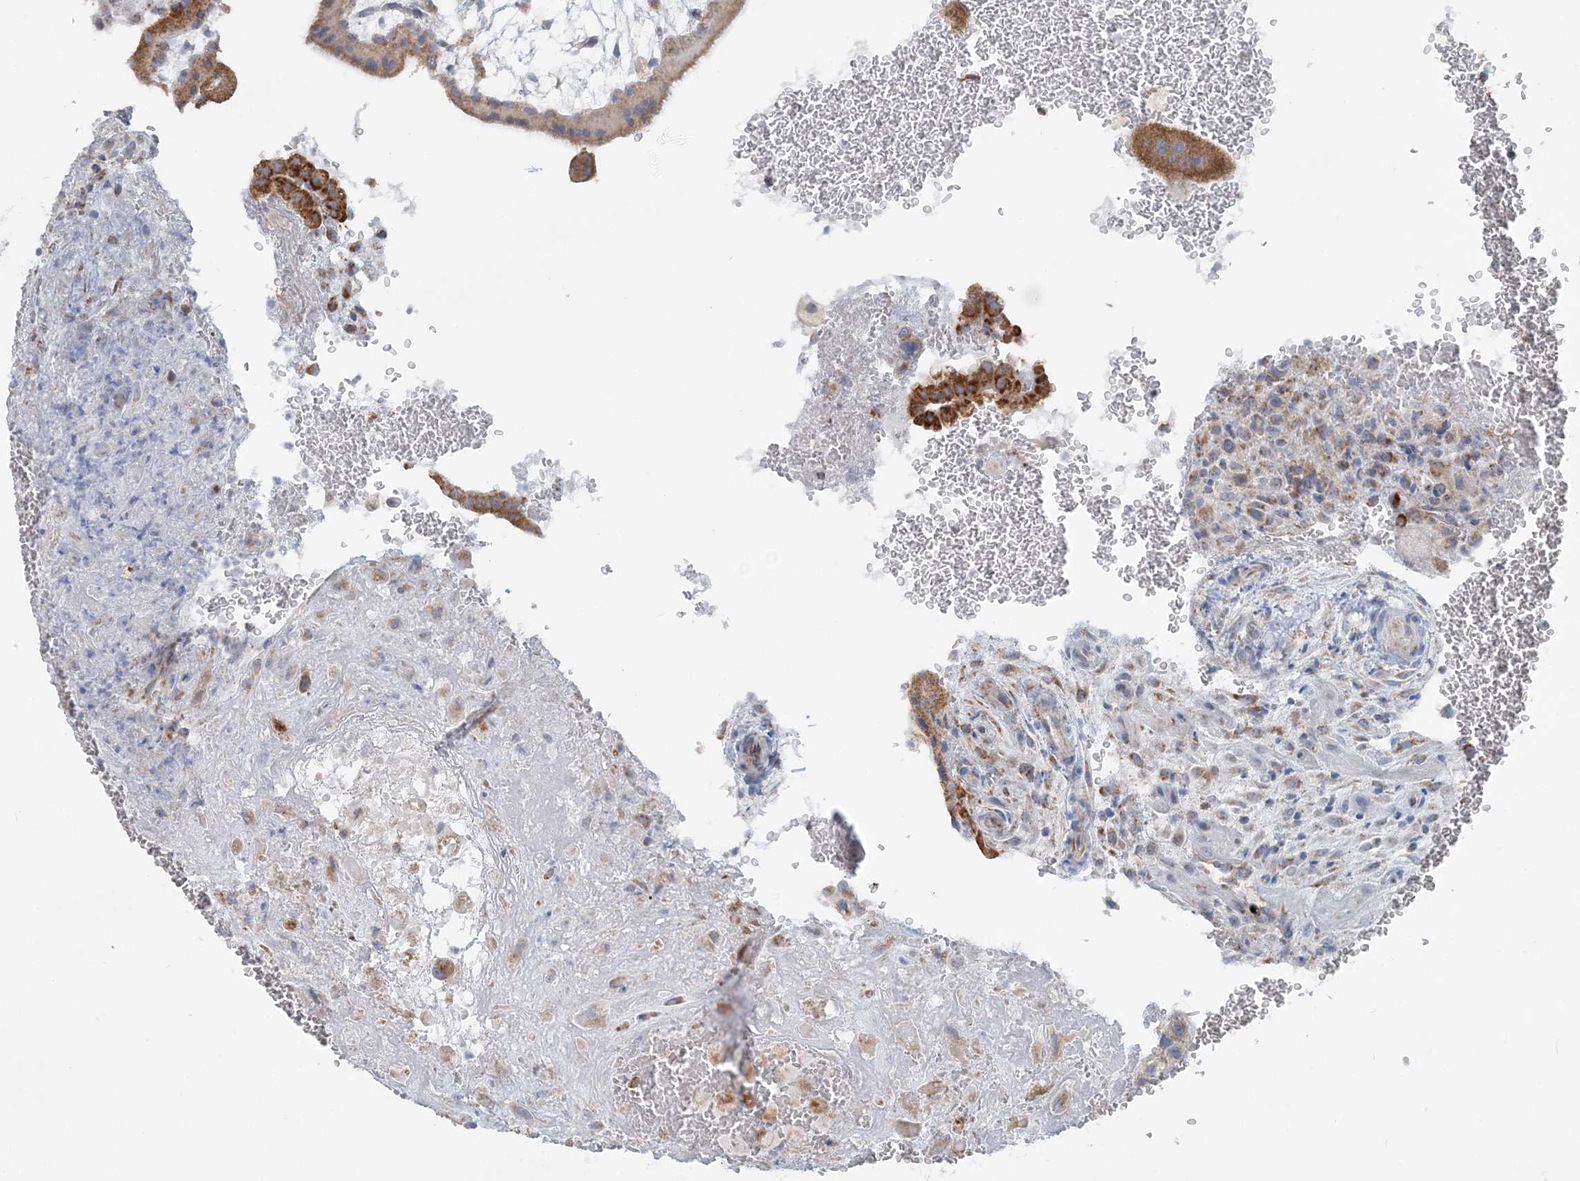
{"staining": {"intensity": "weak", "quantity": "25%-75%", "location": "cytoplasmic/membranous"}, "tissue": "placenta", "cell_type": "Decidual cells", "image_type": "normal", "snomed": [{"axis": "morphology", "description": "Normal tissue, NOS"}, {"axis": "topography", "description": "Placenta"}], "caption": "High-power microscopy captured an IHC image of normal placenta, revealing weak cytoplasmic/membranous expression in approximately 25%-75% of decidual cells.", "gene": "PCCB", "patient": {"sex": "female", "age": 35}}